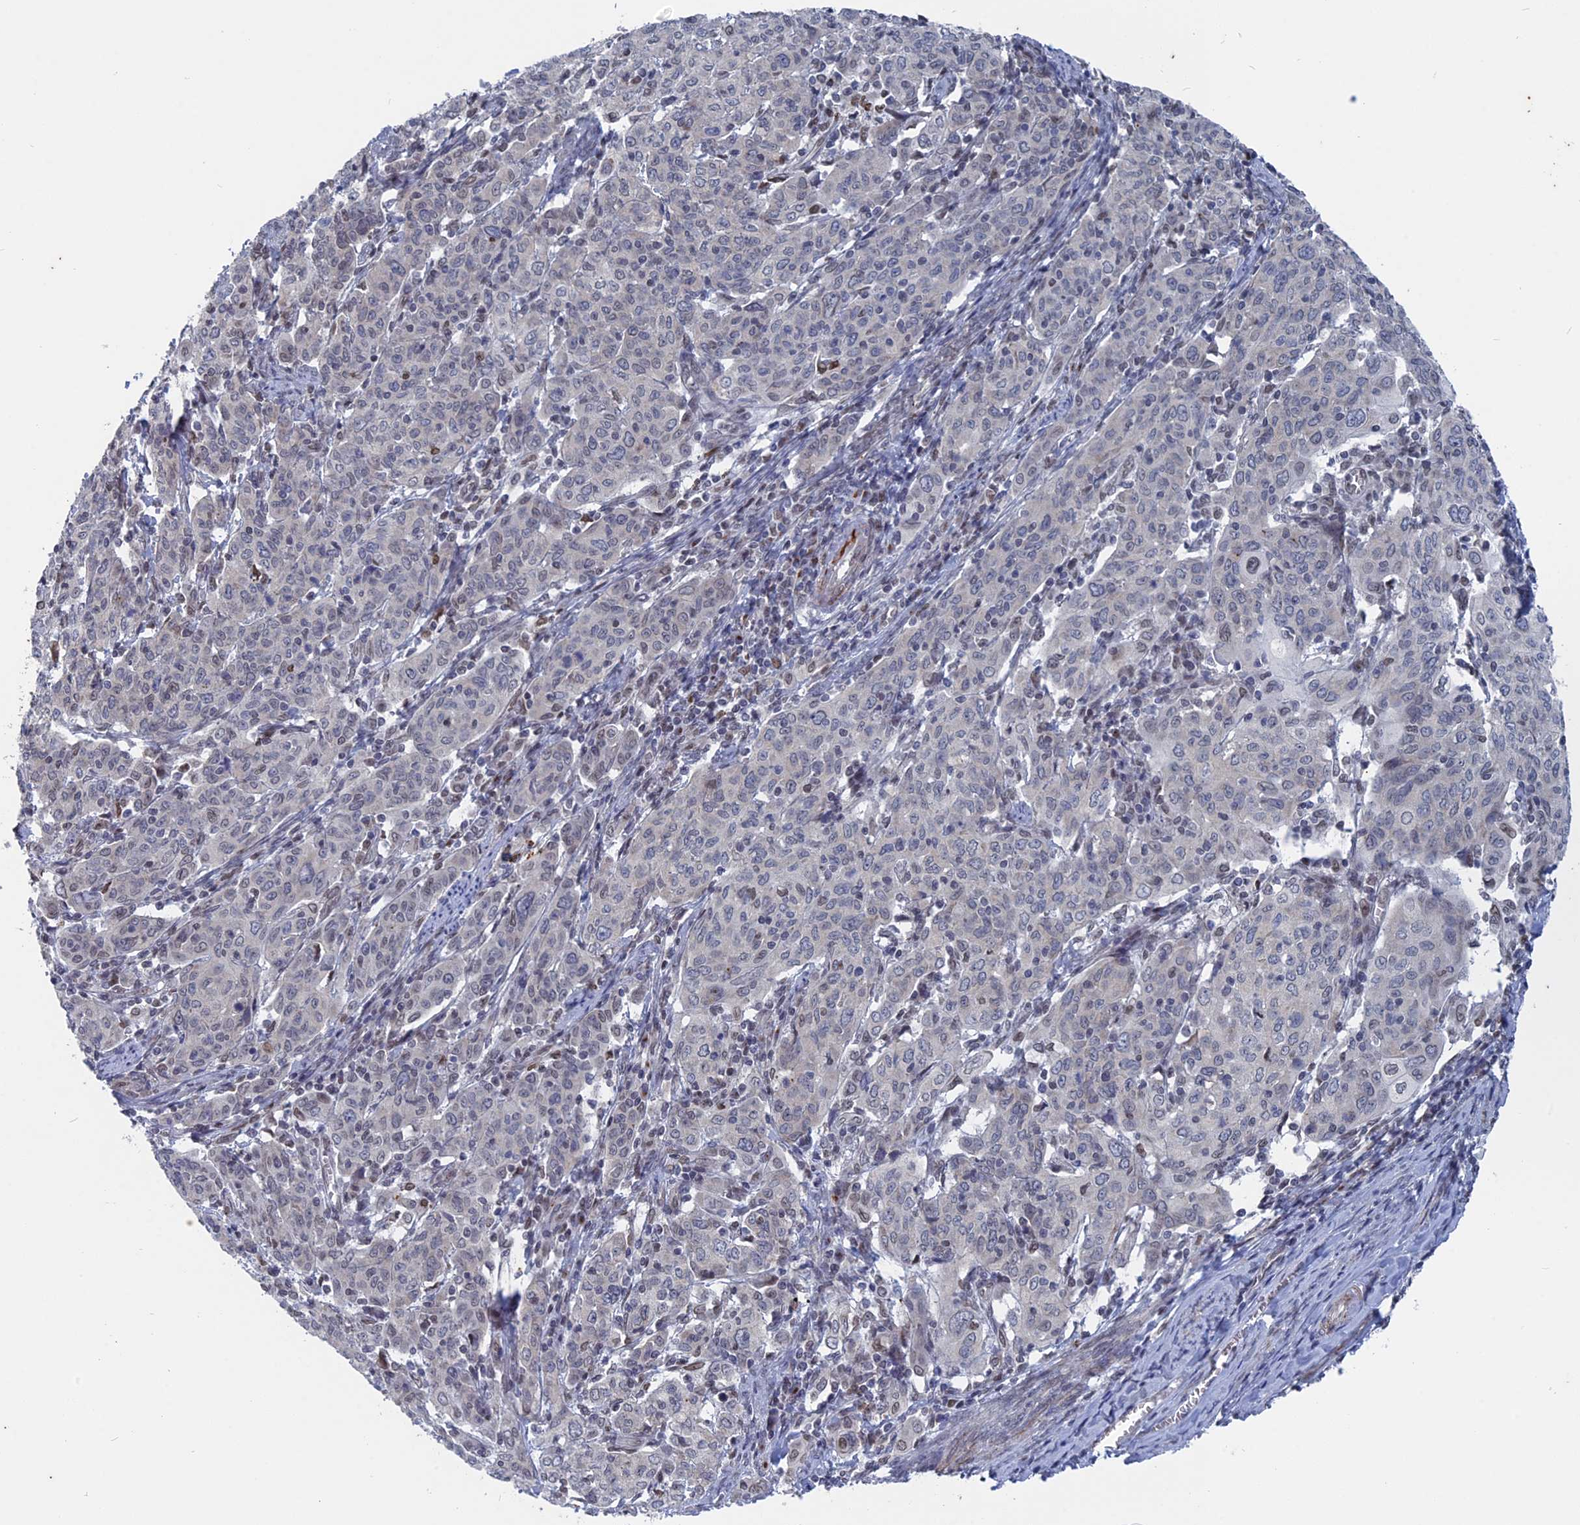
{"staining": {"intensity": "negative", "quantity": "none", "location": "none"}, "tissue": "cervical cancer", "cell_type": "Tumor cells", "image_type": "cancer", "snomed": [{"axis": "morphology", "description": "Squamous cell carcinoma, NOS"}, {"axis": "topography", "description": "Cervix"}], "caption": "Protein analysis of cervical cancer reveals no significant staining in tumor cells.", "gene": "MTRF1", "patient": {"sex": "female", "age": 67}}